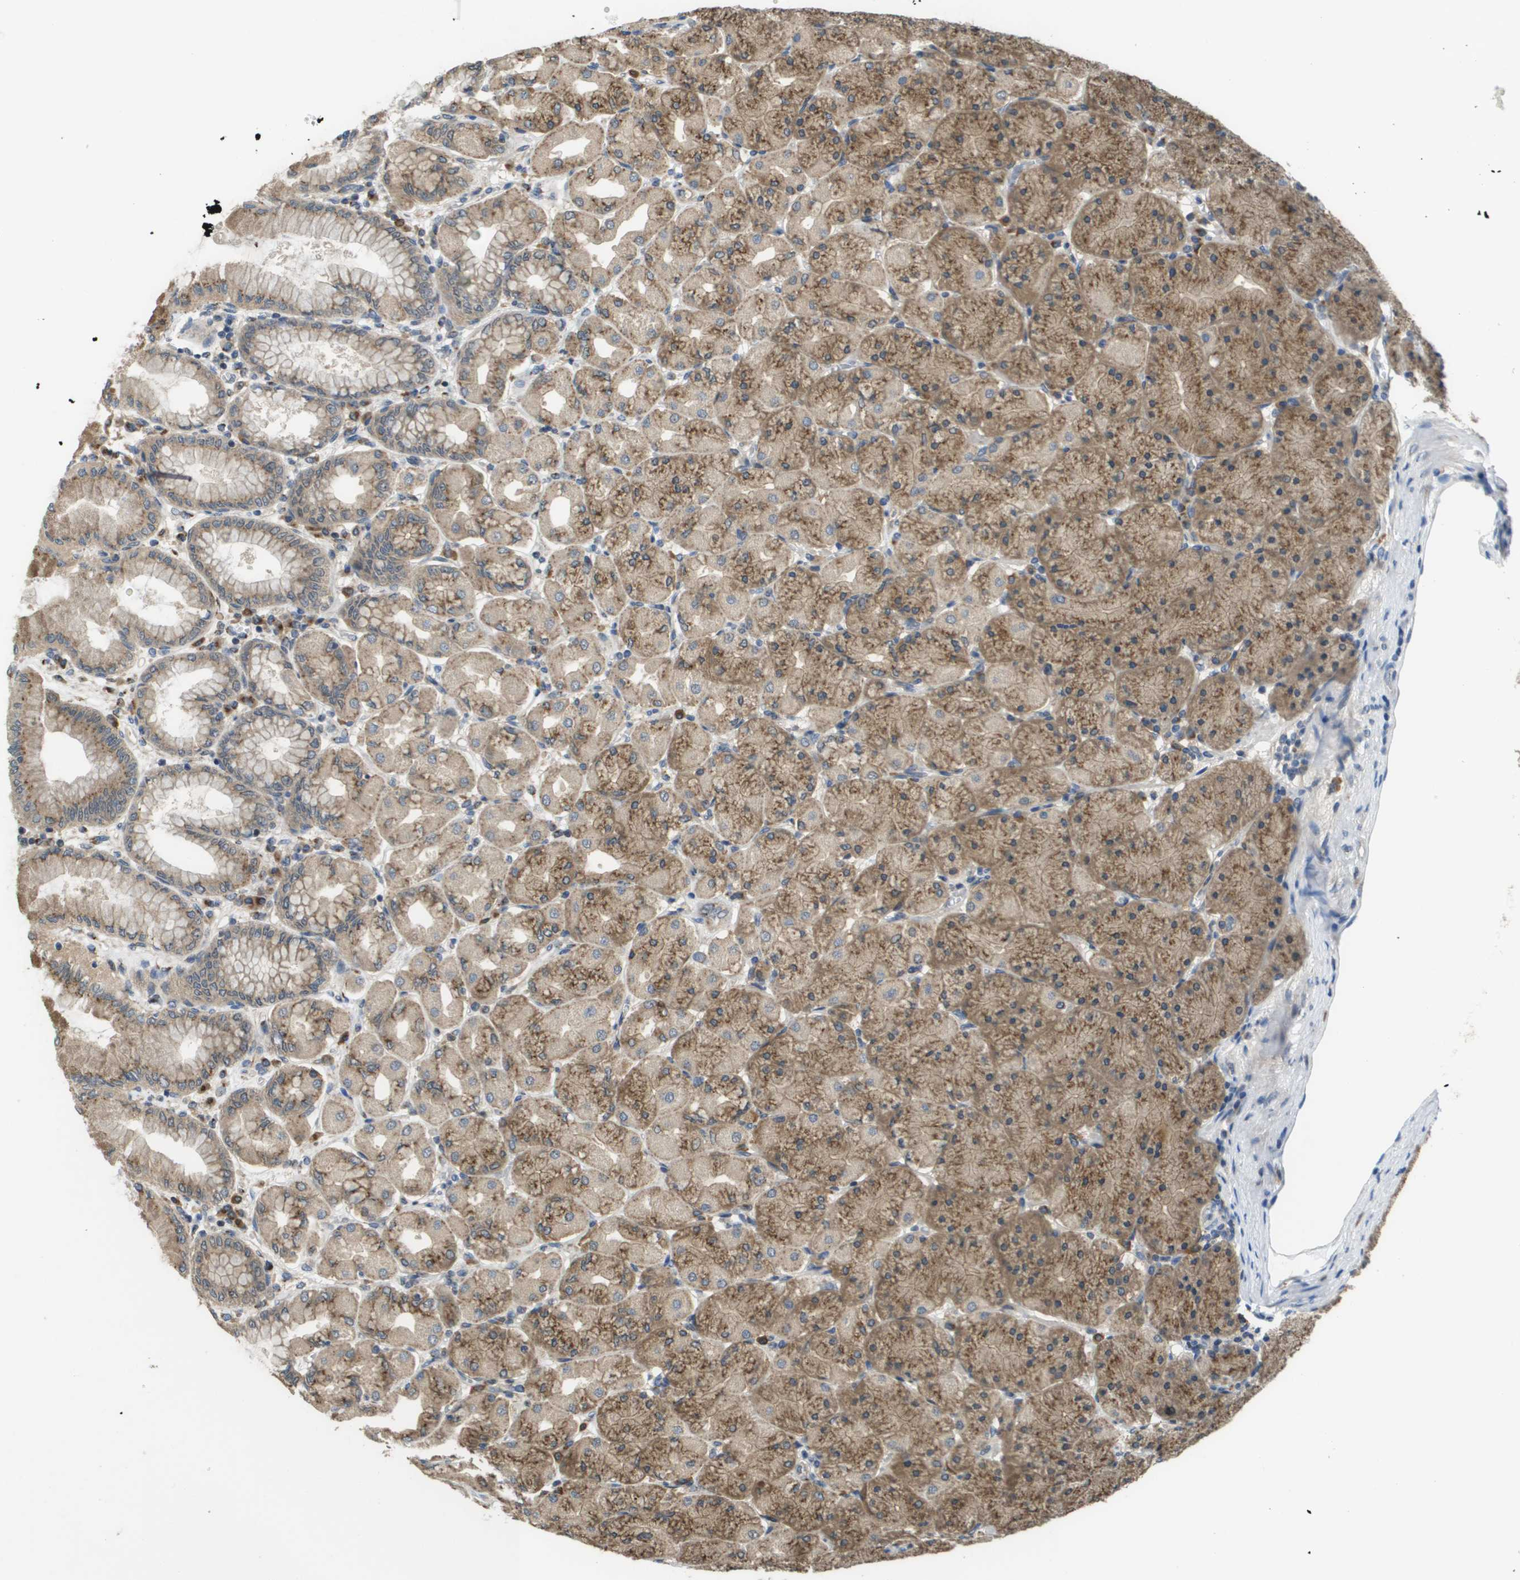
{"staining": {"intensity": "moderate", "quantity": ">75%", "location": "cytoplasmic/membranous"}, "tissue": "stomach", "cell_type": "Glandular cells", "image_type": "normal", "snomed": [{"axis": "morphology", "description": "Normal tissue, NOS"}, {"axis": "topography", "description": "Stomach, upper"}], "caption": "IHC histopathology image of unremarkable stomach: stomach stained using IHC shows medium levels of moderate protein expression localized specifically in the cytoplasmic/membranous of glandular cells, appearing as a cytoplasmic/membranous brown color.", "gene": "PCK1", "patient": {"sex": "female", "age": 56}}